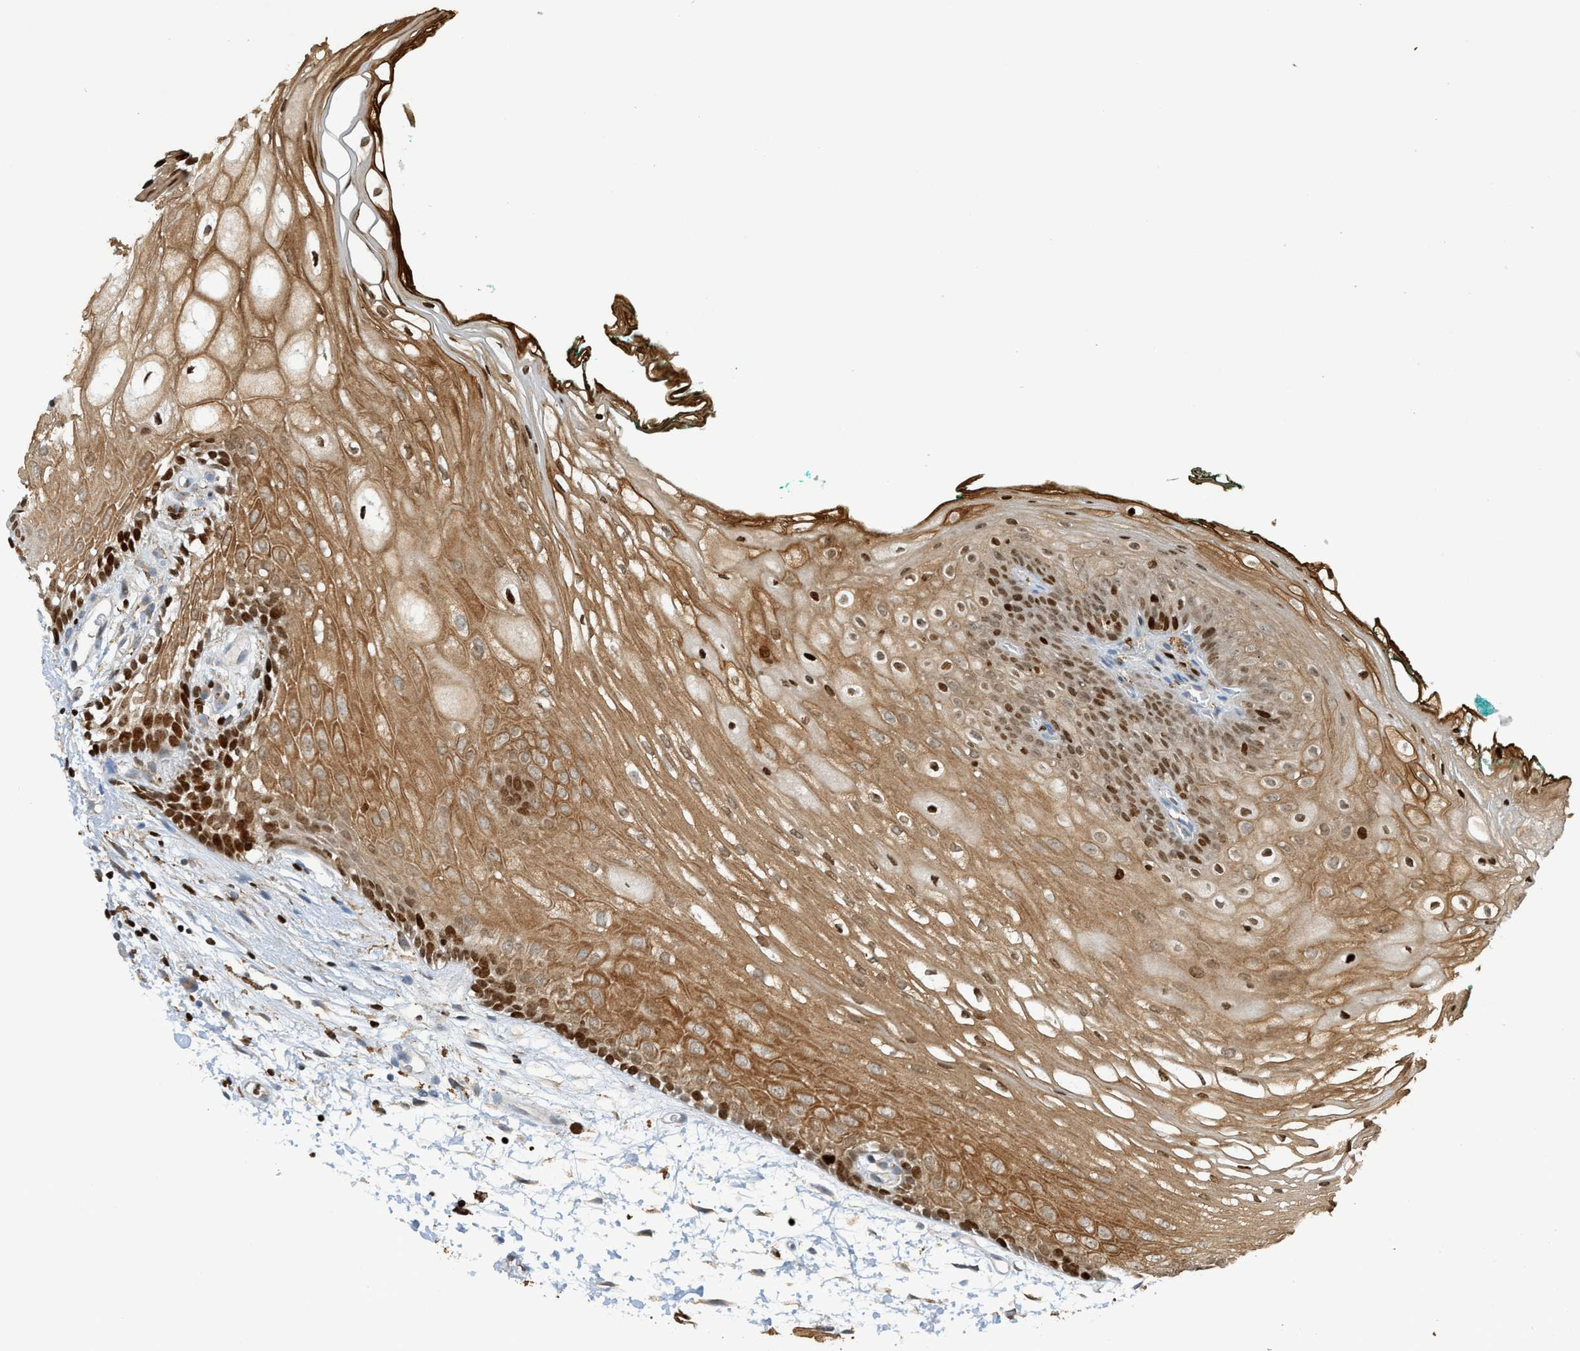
{"staining": {"intensity": "strong", "quantity": ">75%", "location": "cytoplasmic/membranous,nuclear"}, "tissue": "oral mucosa", "cell_type": "Squamous epithelial cells", "image_type": "normal", "snomed": [{"axis": "morphology", "description": "Normal tissue, NOS"}, {"axis": "topography", "description": "Skeletal muscle"}, {"axis": "topography", "description": "Oral tissue"}, {"axis": "topography", "description": "Peripheral nerve tissue"}], "caption": "Normal oral mucosa was stained to show a protein in brown. There is high levels of strong cytoplasmic/membranous,nuclear positivity in about >75% of squamous epithelial cells. (DAB (3,3'-diaminobenzidine) = brown stain, brightfield microscopy at high magnification).", "gene": "SH3D19", "patient": {"sex": "female", "age": 84}}